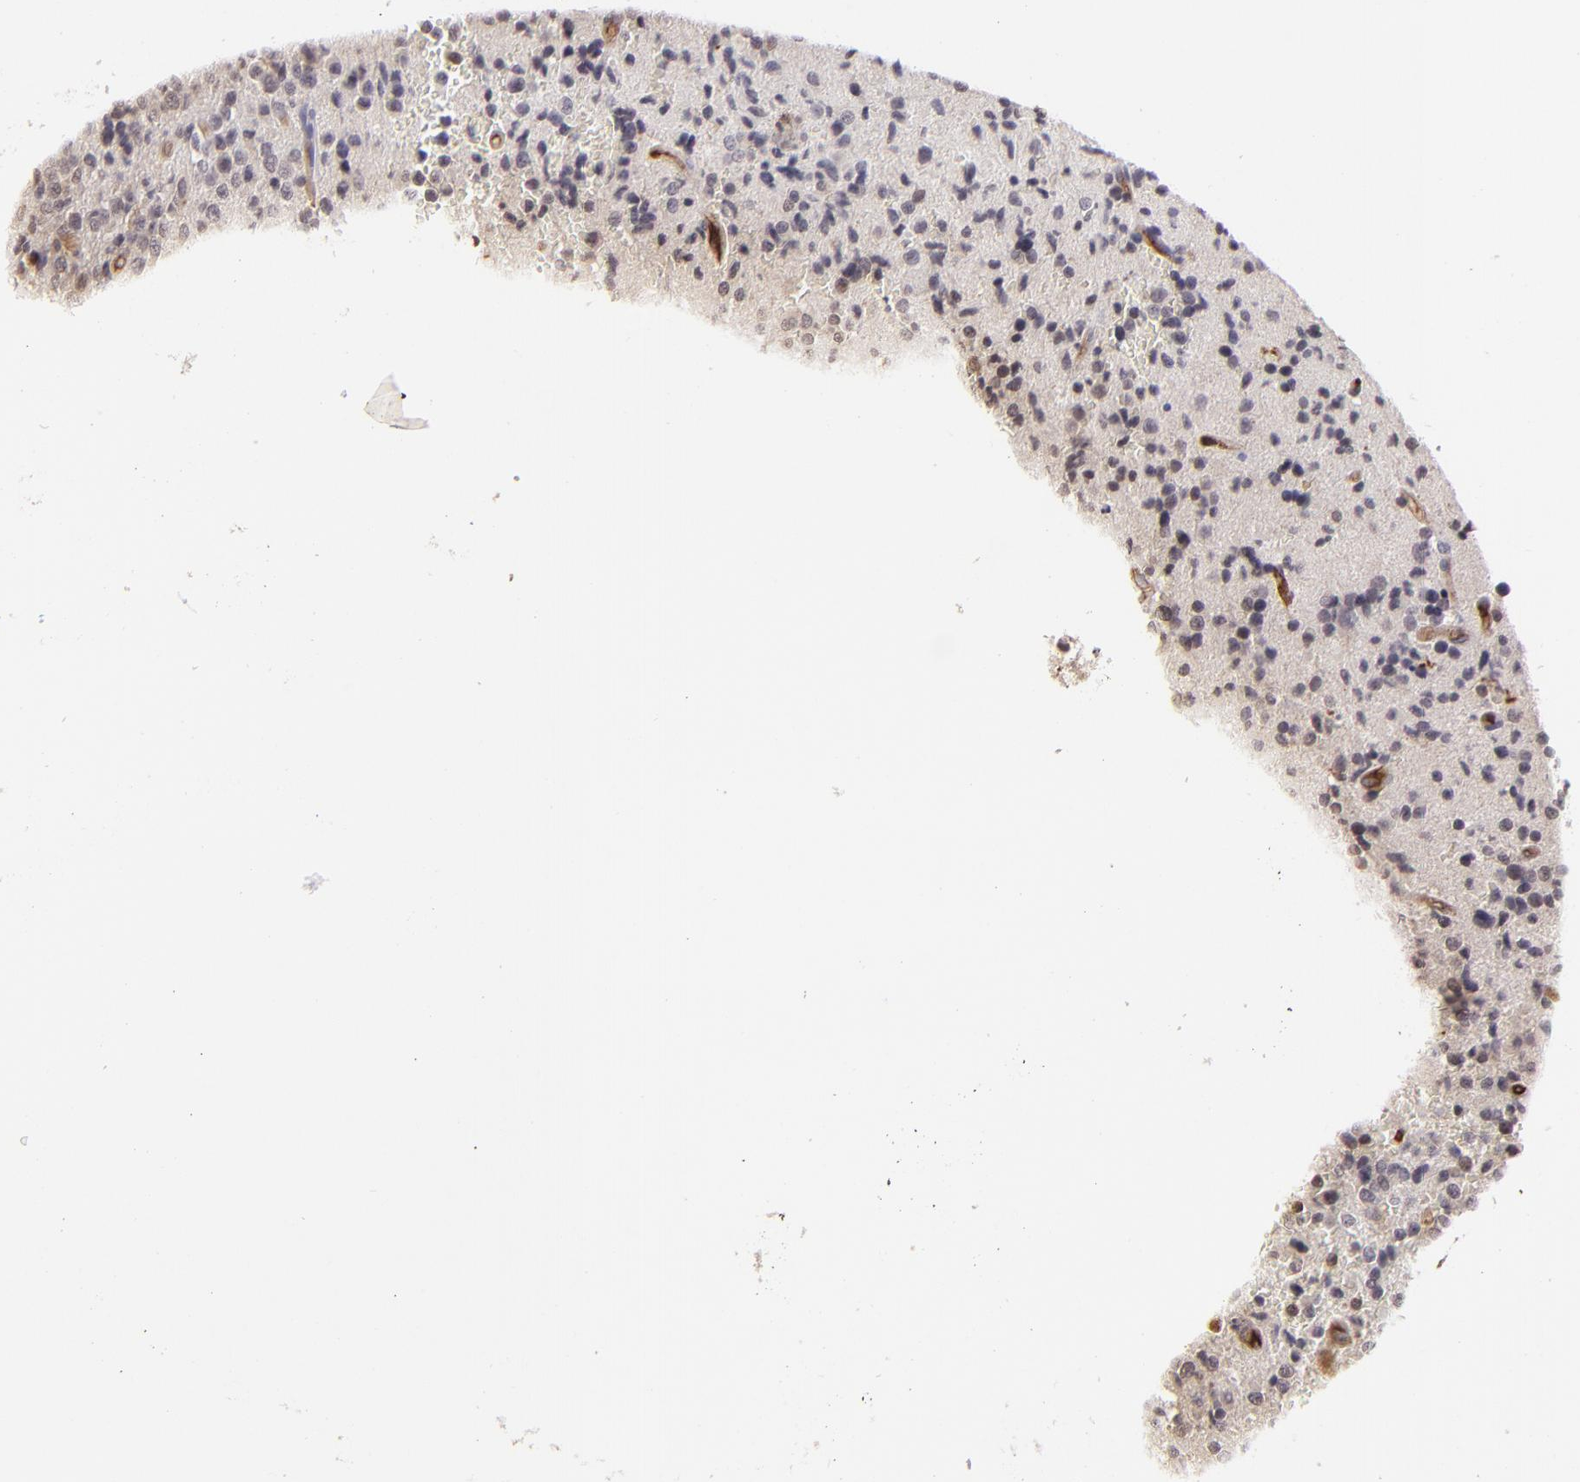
{"staining": {"intensity": "negative", "quantity": "none", "location": "none"}, "tissue": "glioma", "cell_type": "Tumor cells", "image_type": "cancer", "snomed": [{"axis": "morphology", "description": "Glioma, malignant, High grade"}, {"axis": "topography", "description": "Brain"}], "caption": "This is a image of immunohistochemistry staining of glioma, which shows no staining in tumor cells.", "gene": "DYSF", "patient": {"sex": "male", "age": 36}}